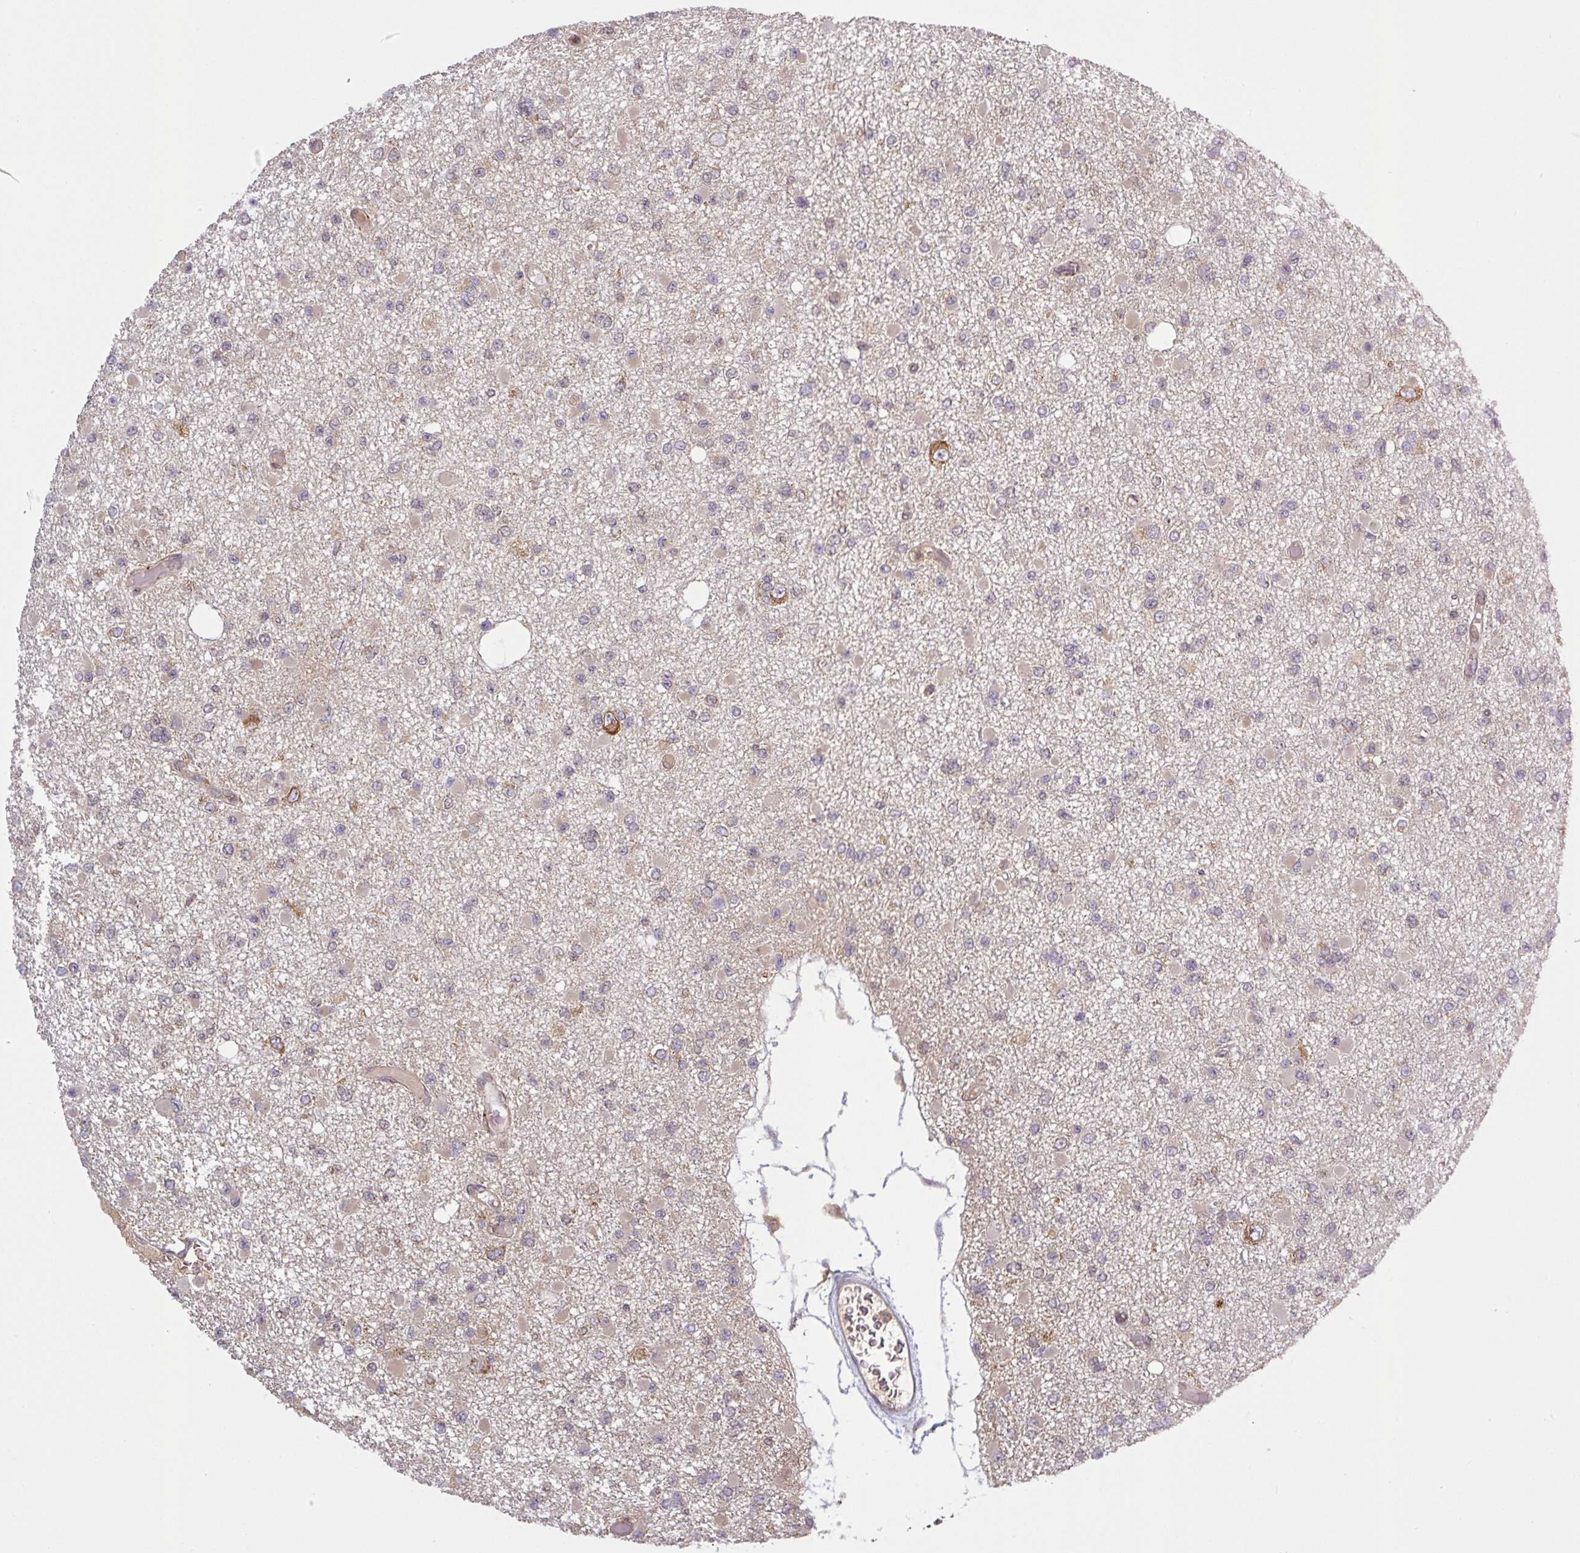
{"staining": {"intensity": "negative", "quantity": "none", "location": "none"}, "tissue": "glioma", "cell_type": "Tumor cells", "image_type": "cancer", "snomed": [{"axis": "morphology", "description": "Glioma, malignant, Low grade"}, {"axis": "topography", "description": "Brain"}], "caption": "Tumor cells show no significant protein staining in glioma.", "gene": "LRRC74B", "patient": {"sex": "female", "age": 22}}